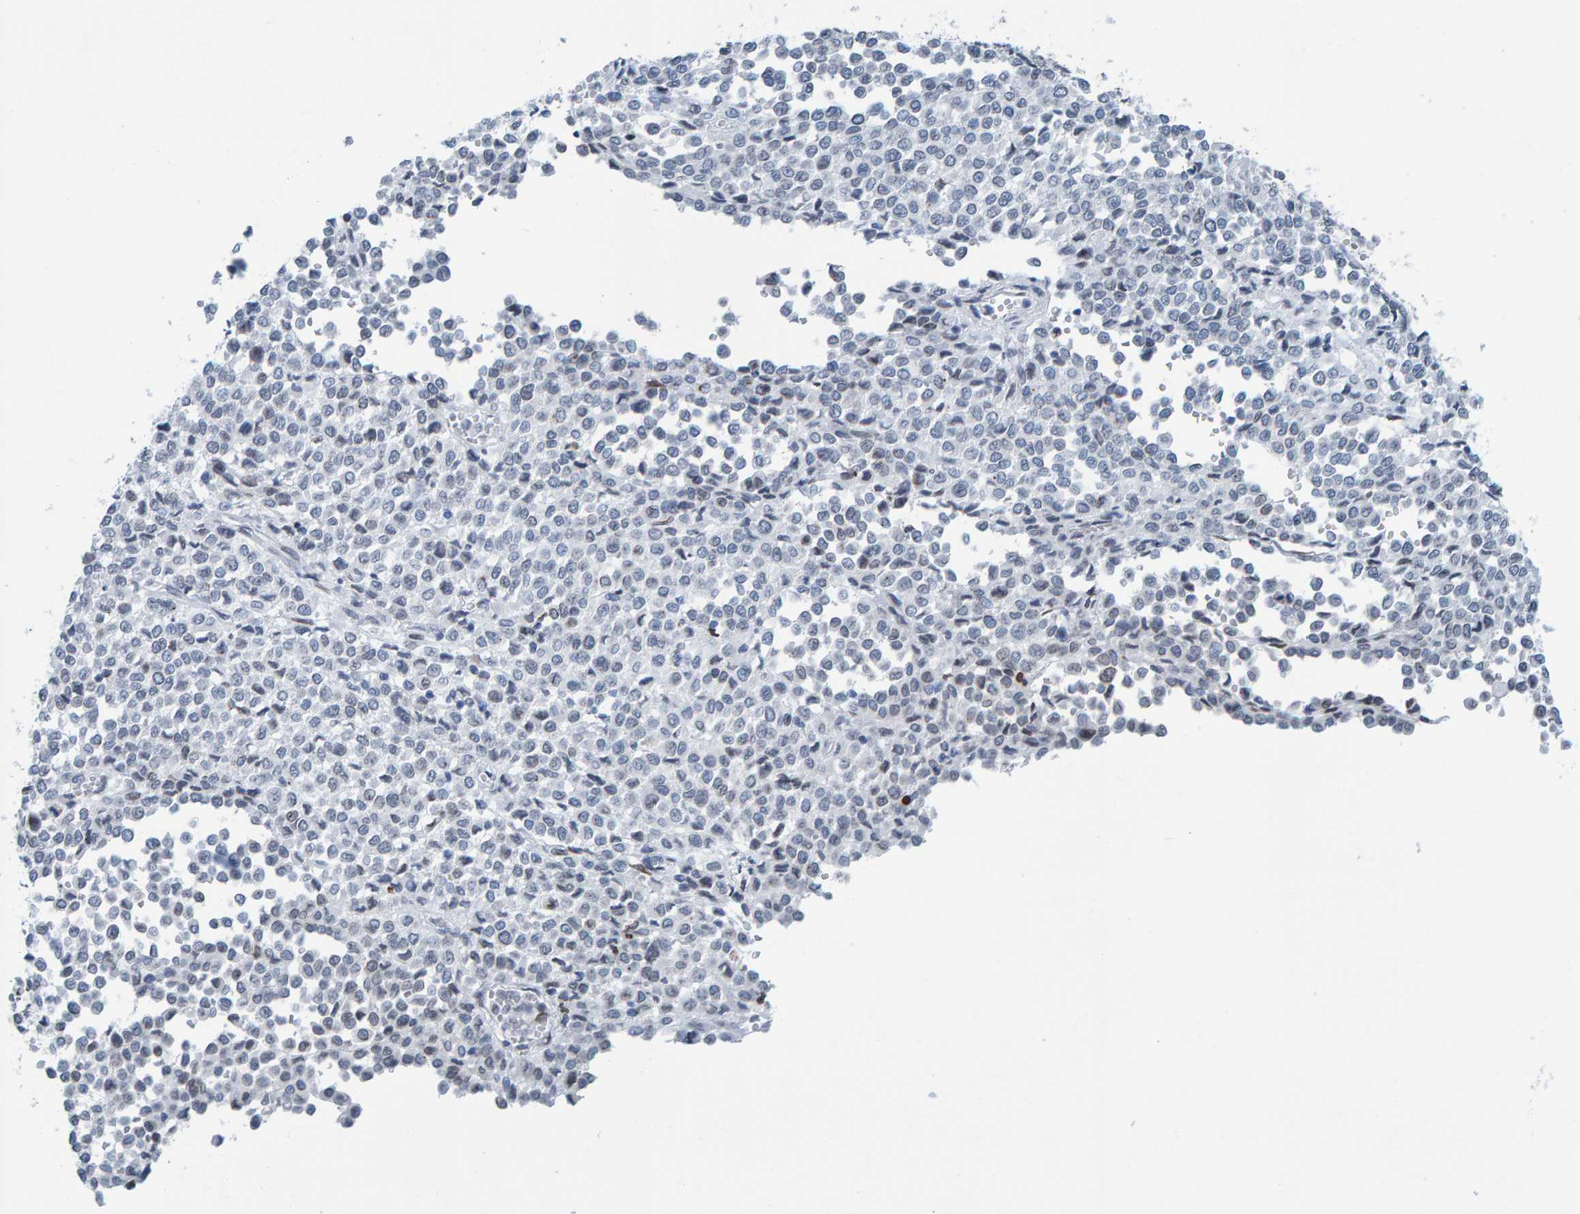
{"staining": {"intensity": "negative", "quantity": "none", "location": "none"}, "tissue": "melanoma", "cell_type": "Tumor cells", "image_type": "cancer", "snomed": [{"axis": "morphology", "description": "Malignant melanoma, Metastatic site"}, {"axis": "topography", "description": "Pancreas"}], "caption": "Malignant melanoma (metastatic site) was stained to show a protein in brown. There is no significant positivity in tumor cells.", "gene": "LMNB2", "patient": {"sex": "female", "age": 30}}